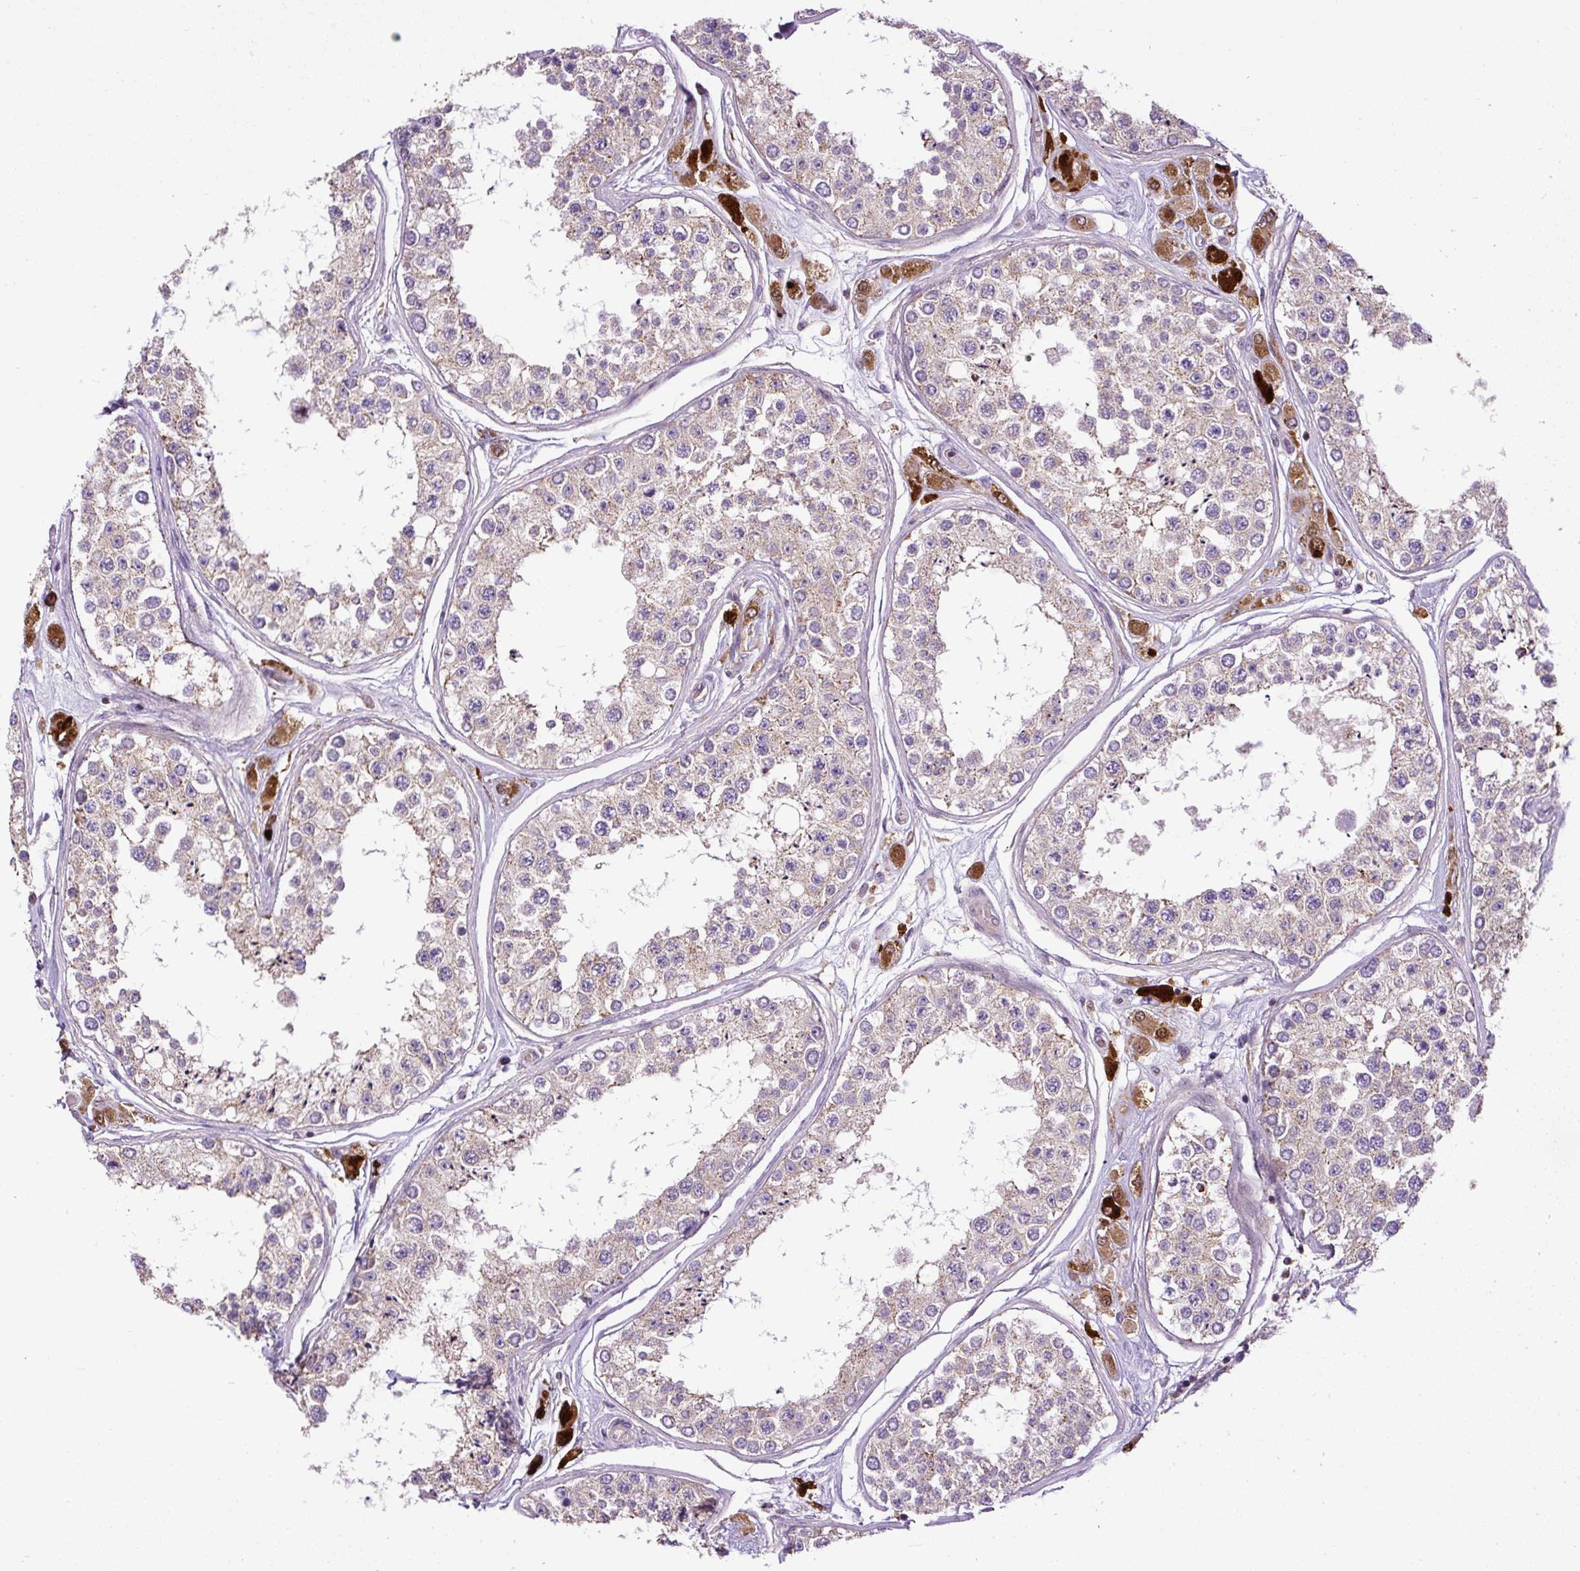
{"staining": {"intensity": "moderate", "quantity": "25%-75%", "location": "cytoplasmic/membranous"}, "tissue": "testis", "cell_type": "Cells in seminiferous ducts", "image_type": "normal", "snomed": [{"axis": "morphology", "description": "Normal tissue, NOS"}, {"axis": "topography", "description": "Testis"}], "caption": "IHC (DAB) staining of benign human testis reveals moderate cytoplasmic/membranous protein positivity in approximately 25%-75% of cells in seminiferous ducts. (DAB IHC, brown staining for protein, blue staining for nuclei).", "gene": "ZNF547", "patient": {"sex": "male", "age": 25}}